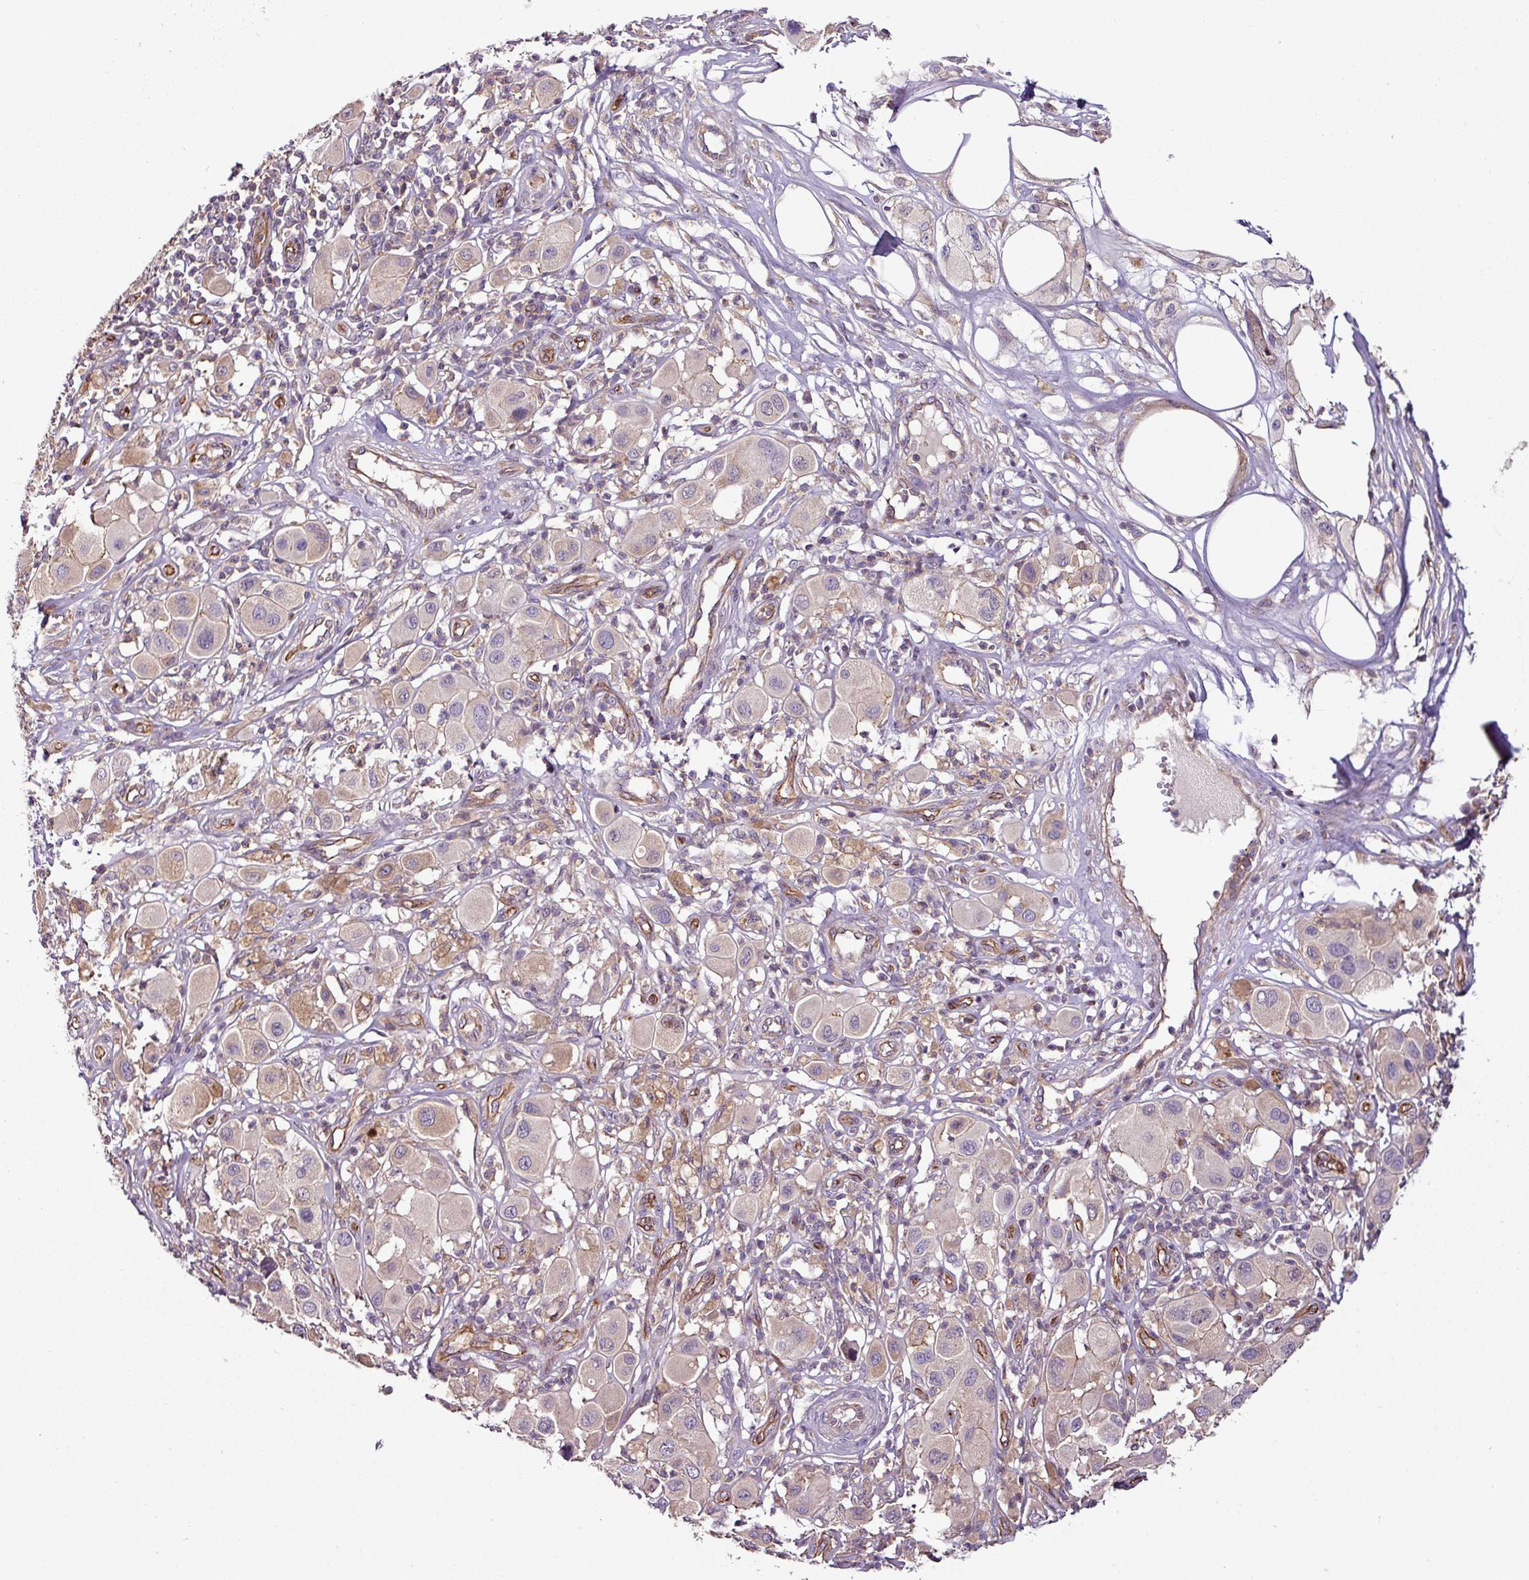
{"staining": {"intensity": "weak", "quantity": "<25%", "location": "cytoplasmic/membranous"}, "tissue": "melanoma", "cell_type": "Tumor cells", "image_type": "cancer", "snomed": [{"axis": "morphology", "description": "Malignant melanoma, Metastatic site"}, {"axis": "topography", "description": "Skin"}], "caption": "Histopathology image shows no protein expression in tumor cells of malignant melanoma (metastatic site) tissue.", "gene": "ZNF106", "patient": {"sex": "male", "age": 41}}